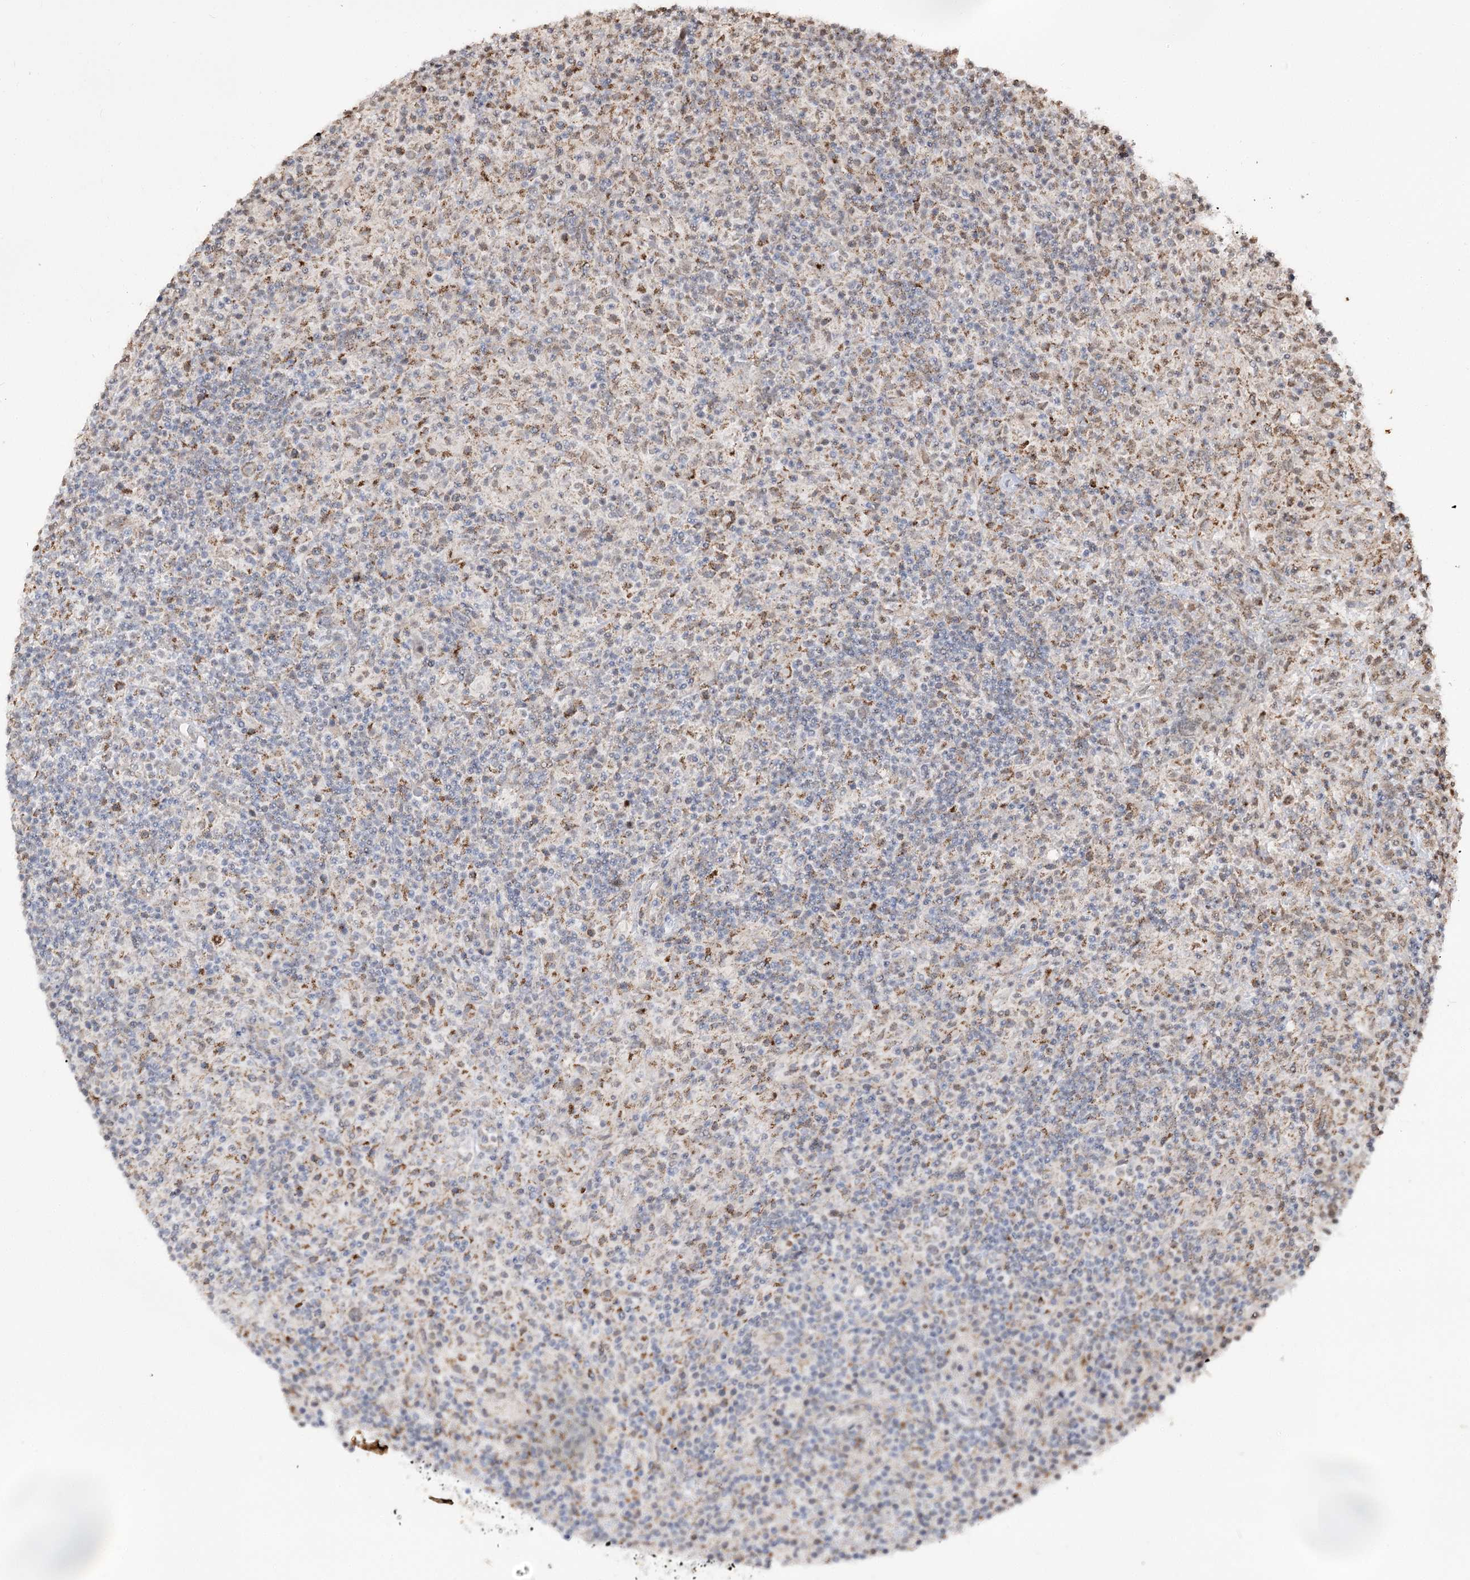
{"staining": {"intensity": "weak", "quantity": ">75%", "location": "cytoplasmic/membranous"}, "tissue": "lymphoma", "cell_type": "Tumor cells", "image_type": "cancer", "snomed": [{"axis": "morphology", "description": "Hodgkin's disease, NOS"}, {"axis": "topography", "description": "Lymph node"}], "caption": "The immunohistochemical stain shows weak cytoplasmic/membranous staining in tumor cells of Hodgkin's disease tissue. (Brightfield microscopy of DAB IHC at high magnification).", "gene": "ZSCAN23", "patient": {"sex": "male", "age": 70}}